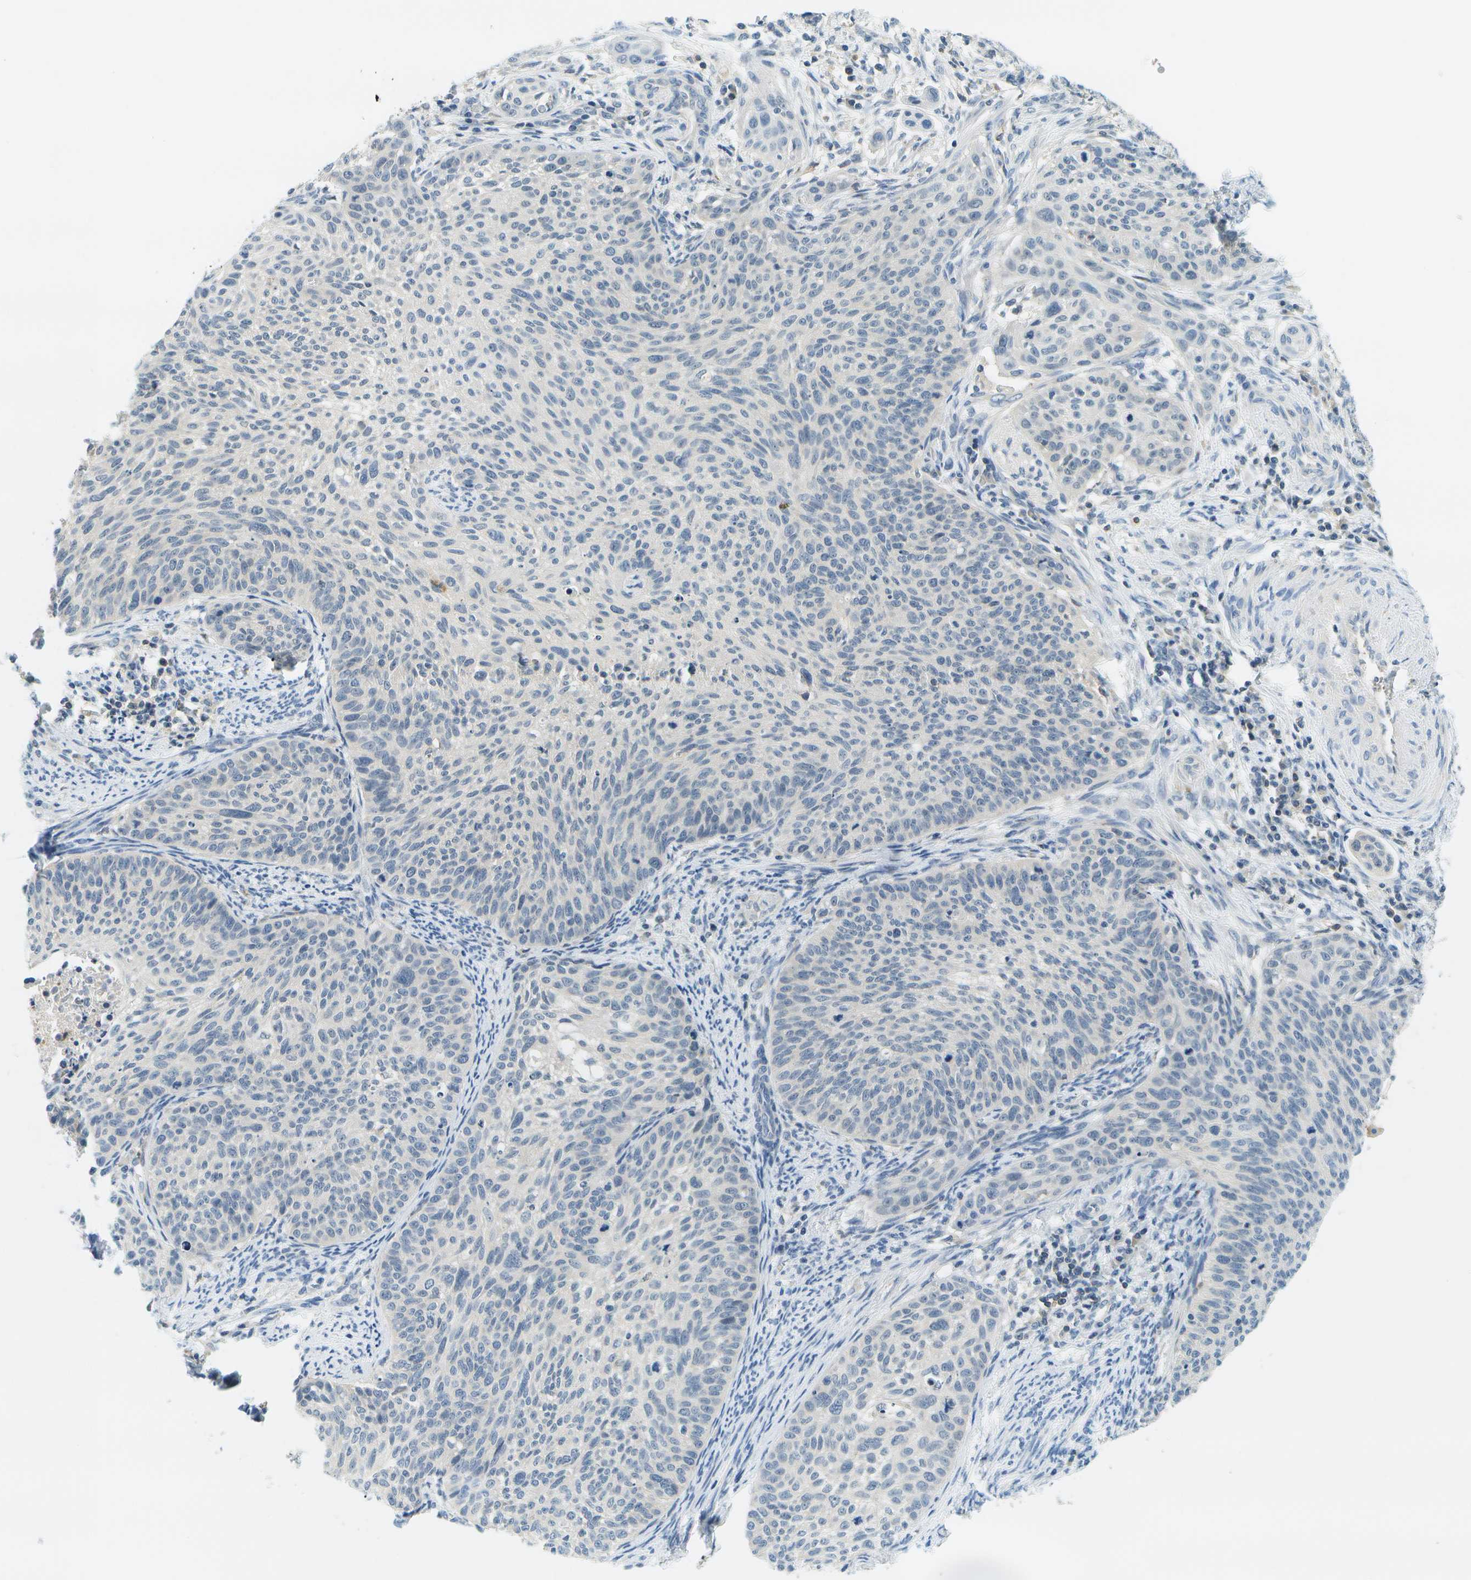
{"staining": {"intensity": "negative", "quantity": "none", "location": "none"}, "tissue": "cervical cancer", "cell_type": "Tumor cells", "image_type": "cancer", "snomed": [{"axis": "morphology", "description": "Squamous cell carcinoma, NOS"}, {"axis": "topography", "description": "Cervix"}], "caption": "DAB (3,3'-diaminobenzidine) immunohistochemical staining of human cervical cancer (squamous cell carcinoma) exhibits no significant positivity in tumor cells. The staining was performed using DAB (3,3'-diaminobenzidine) to visualize the protein expression in brown, while the nuclei were stained in blue with hematoxylin (Magnification: 20x).", "gene": "RASGRP2", "patient": {"sex": "female", "age": 70}}